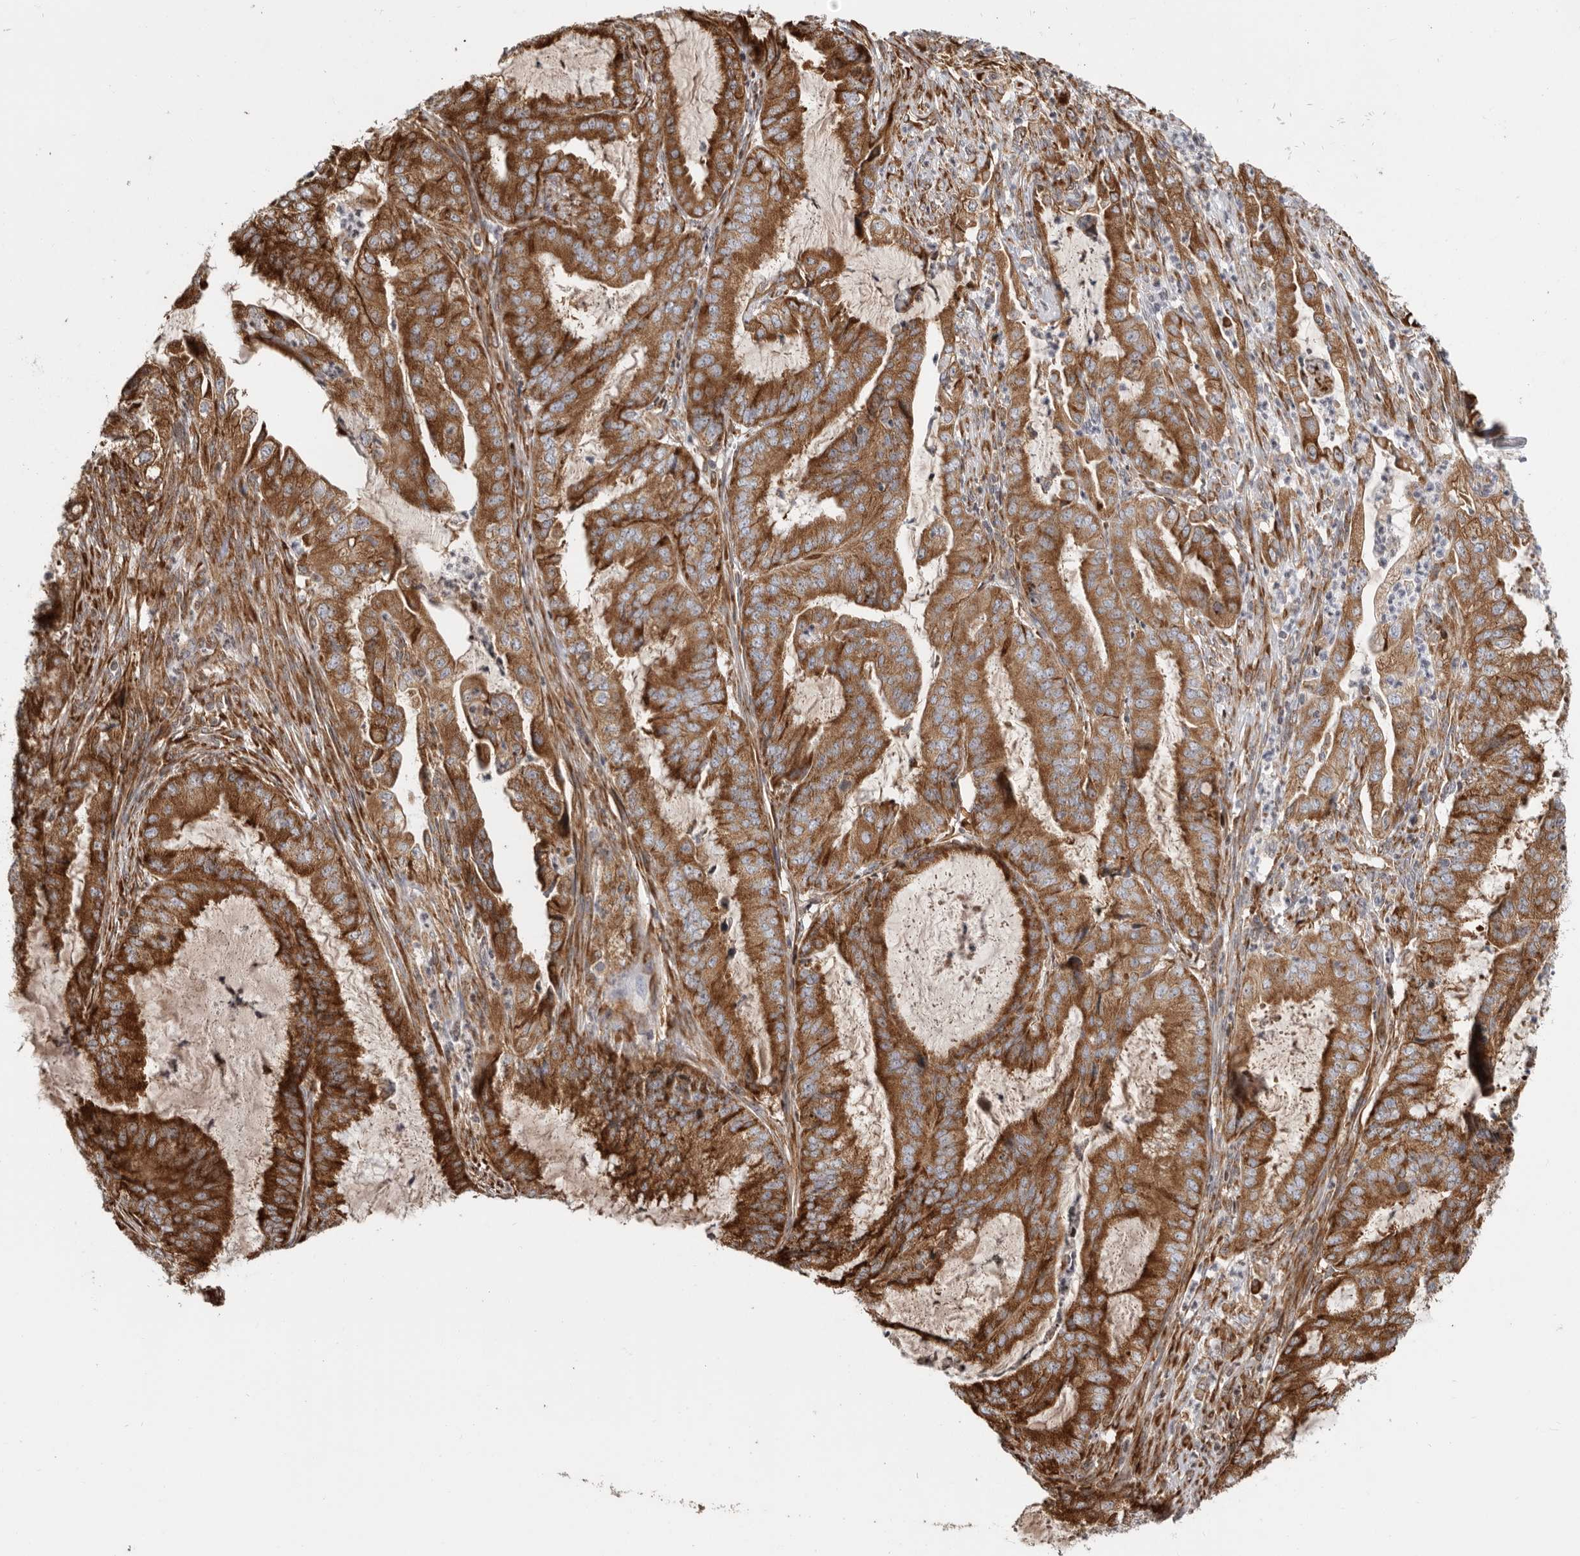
{"staining": {"intensity": "strong", "quantity": ">75%", "location": "cytoplasmic/membranous"}, "tissue": "endometrial cancer", "cell_type": "Tumor cells", "image_type": "cancer", "snomed": [{"axis": "morphology", "description": "Adenocarcinoma, NOS"}, {"axis": "topography", "description": "Endometrium"}], "caption": "IHC staining of adenocarcinoma (endometrial), which displays high levels of strong cytoplasmic/membranous staining in about >75% of tumor cells indicating strong cytoplasmic/membranous protein expression. The staining was performed using DAB (3,3'-diaminobenzidine) (brown) for protein detection and nuclei were counterstained in hematoxylin (blue).", "gene": "FZD3", "patient": {"sex": "female", "age": 49}}